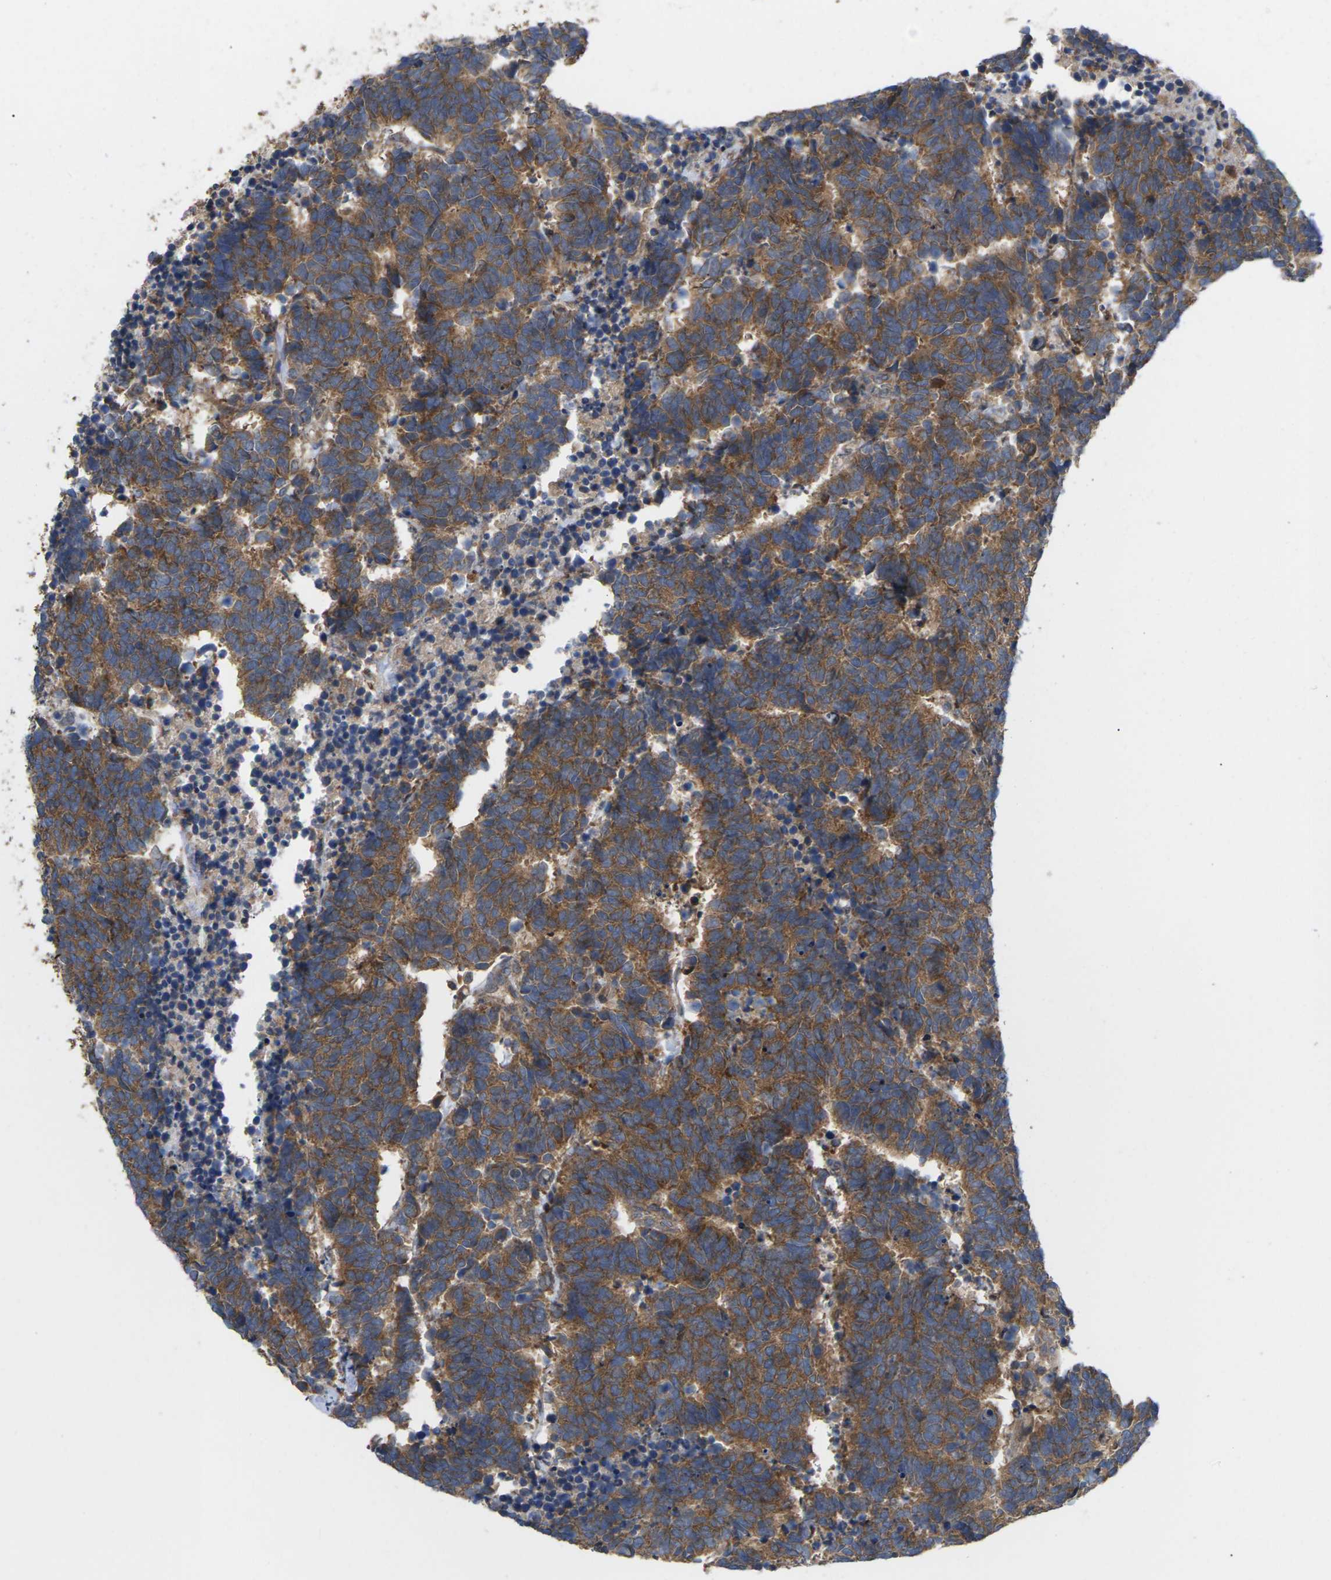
{"staining": {"intensity": "moderate", "quantity": ">75%", "location": "cytoplasmic/membranous"}, "tissue": "carcinoid", "cell_type": "Tumor cells", "image_type": "cancer", "snomed": [{"axis": "morphology", "description": "Carcinoma, NOS"}, {"axis": "morphology", "description": "Carcinoid, malignant, NOS"}, {"axis": "topography", "description": "Urinary bladder"}], "caption": "Tumor cells reveal medium levels of moderate cytoplasmic/membranous positivity in about >75% of cells in human carcinoma. The staining is performed using DAB (3,3'-diaminobenzidine) brown chromogen to label protein expression. The nuclei are counter-stained blue using hematoxylin.", "gene": "TIAM1", "patient": {"sex": "male", "age": 57}}